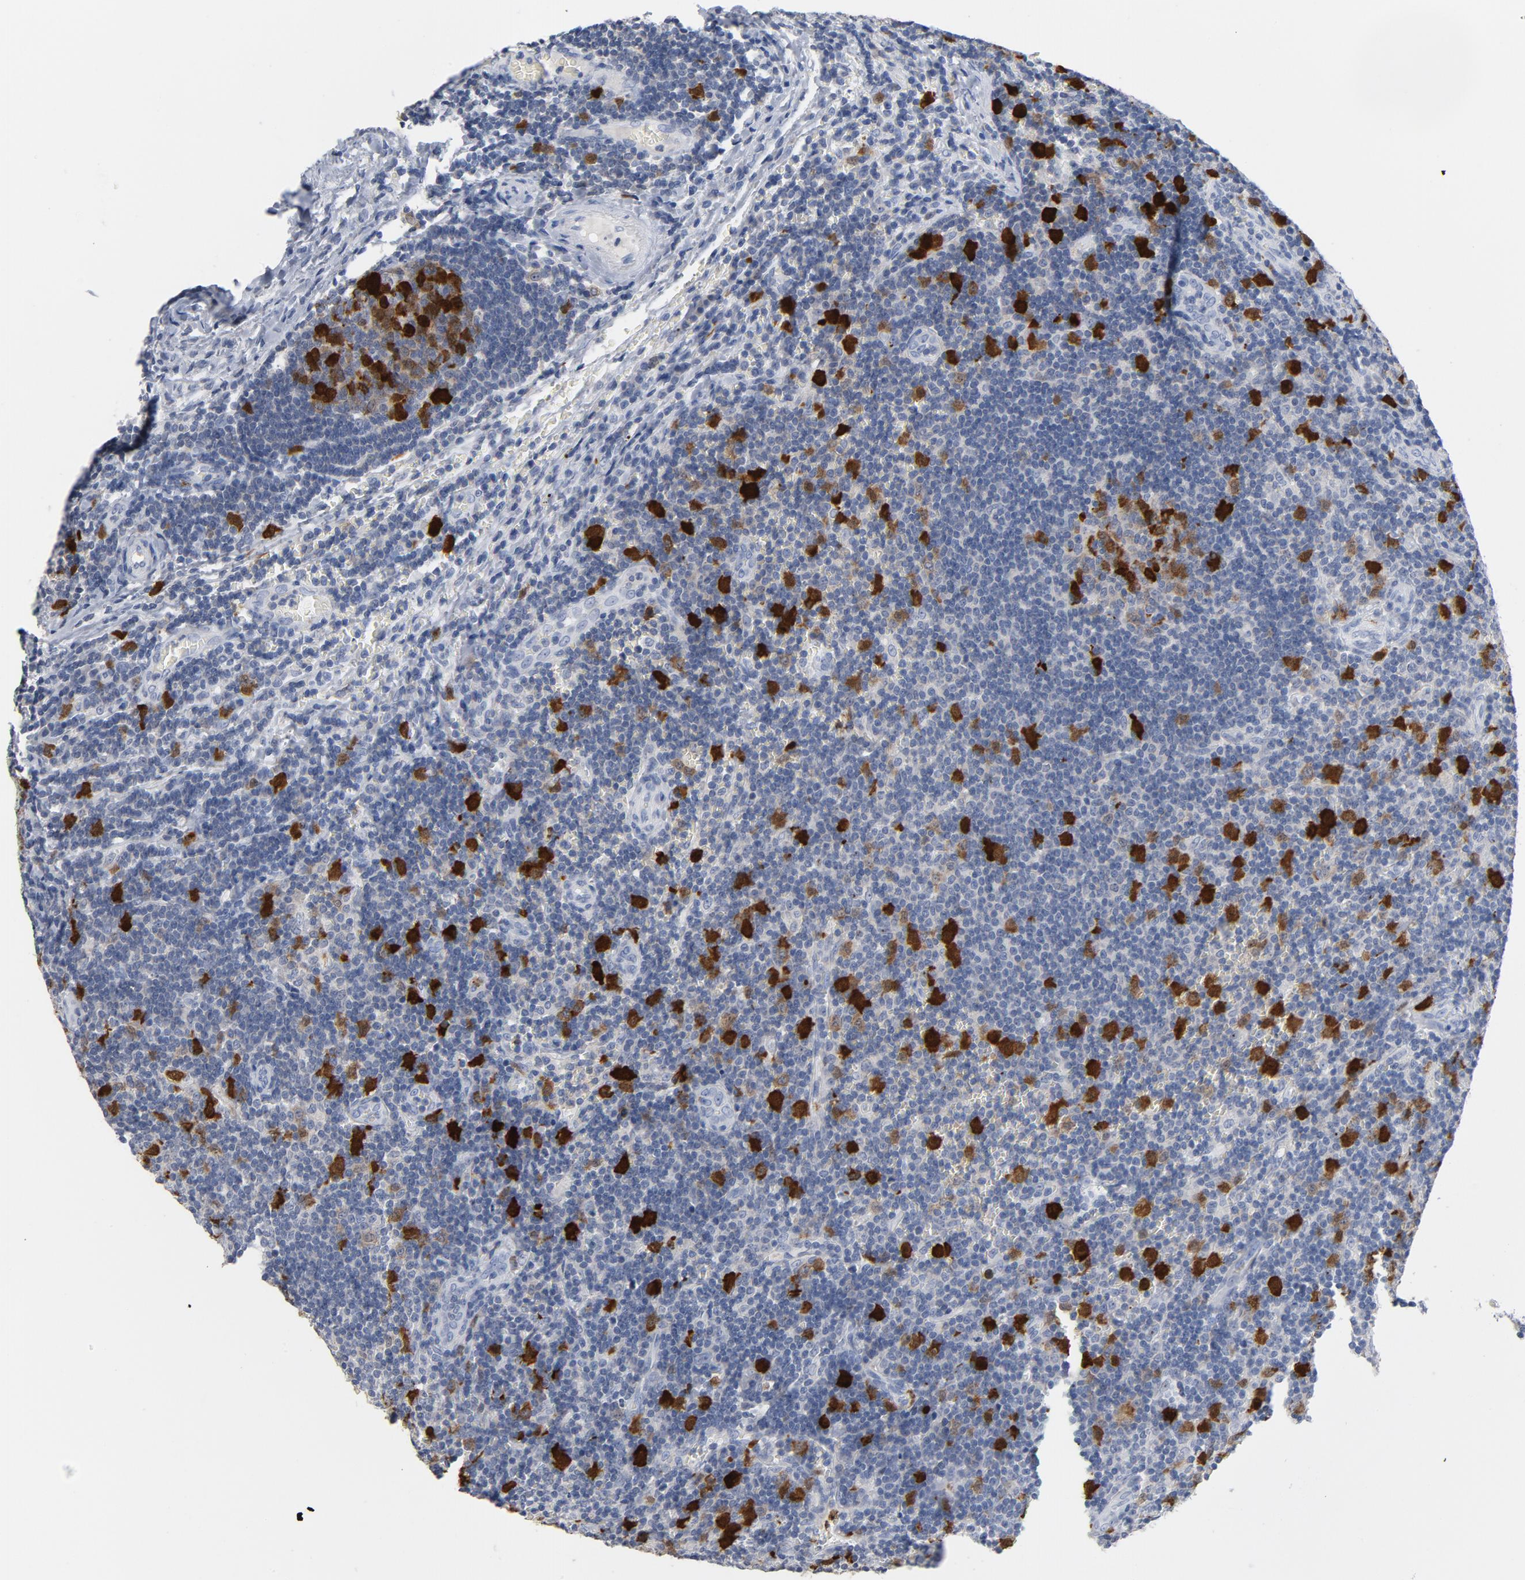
{"staining": {"intensity": "strong", "quantity": ">75%", "location": "nuclear"}, "tissue": "lymph node", "cell_type": "Germinal center cells", "image_type": "normal", "snomed": [{"axis": "morphology", "description": "Normal tissue, NOS"}, {"axis": "topography", "description": "Lymph node"}, {"axis": "topography", "description": "Salivary gland"}], "caption": "An immunohistochemistry (IHC) image of unremarkable tissue is shown. Protein staining in brown shows strong nuclear positivity in lymph node within germinal center cells. The staining is performed using DAB (3,3'-diaminobenzidine) brown chromogen to label protein expression. The nuclei are counter-stained blue using hematoxylin.", "gene": "CDC20", "patient": {"sex": "male", "age": 8}}